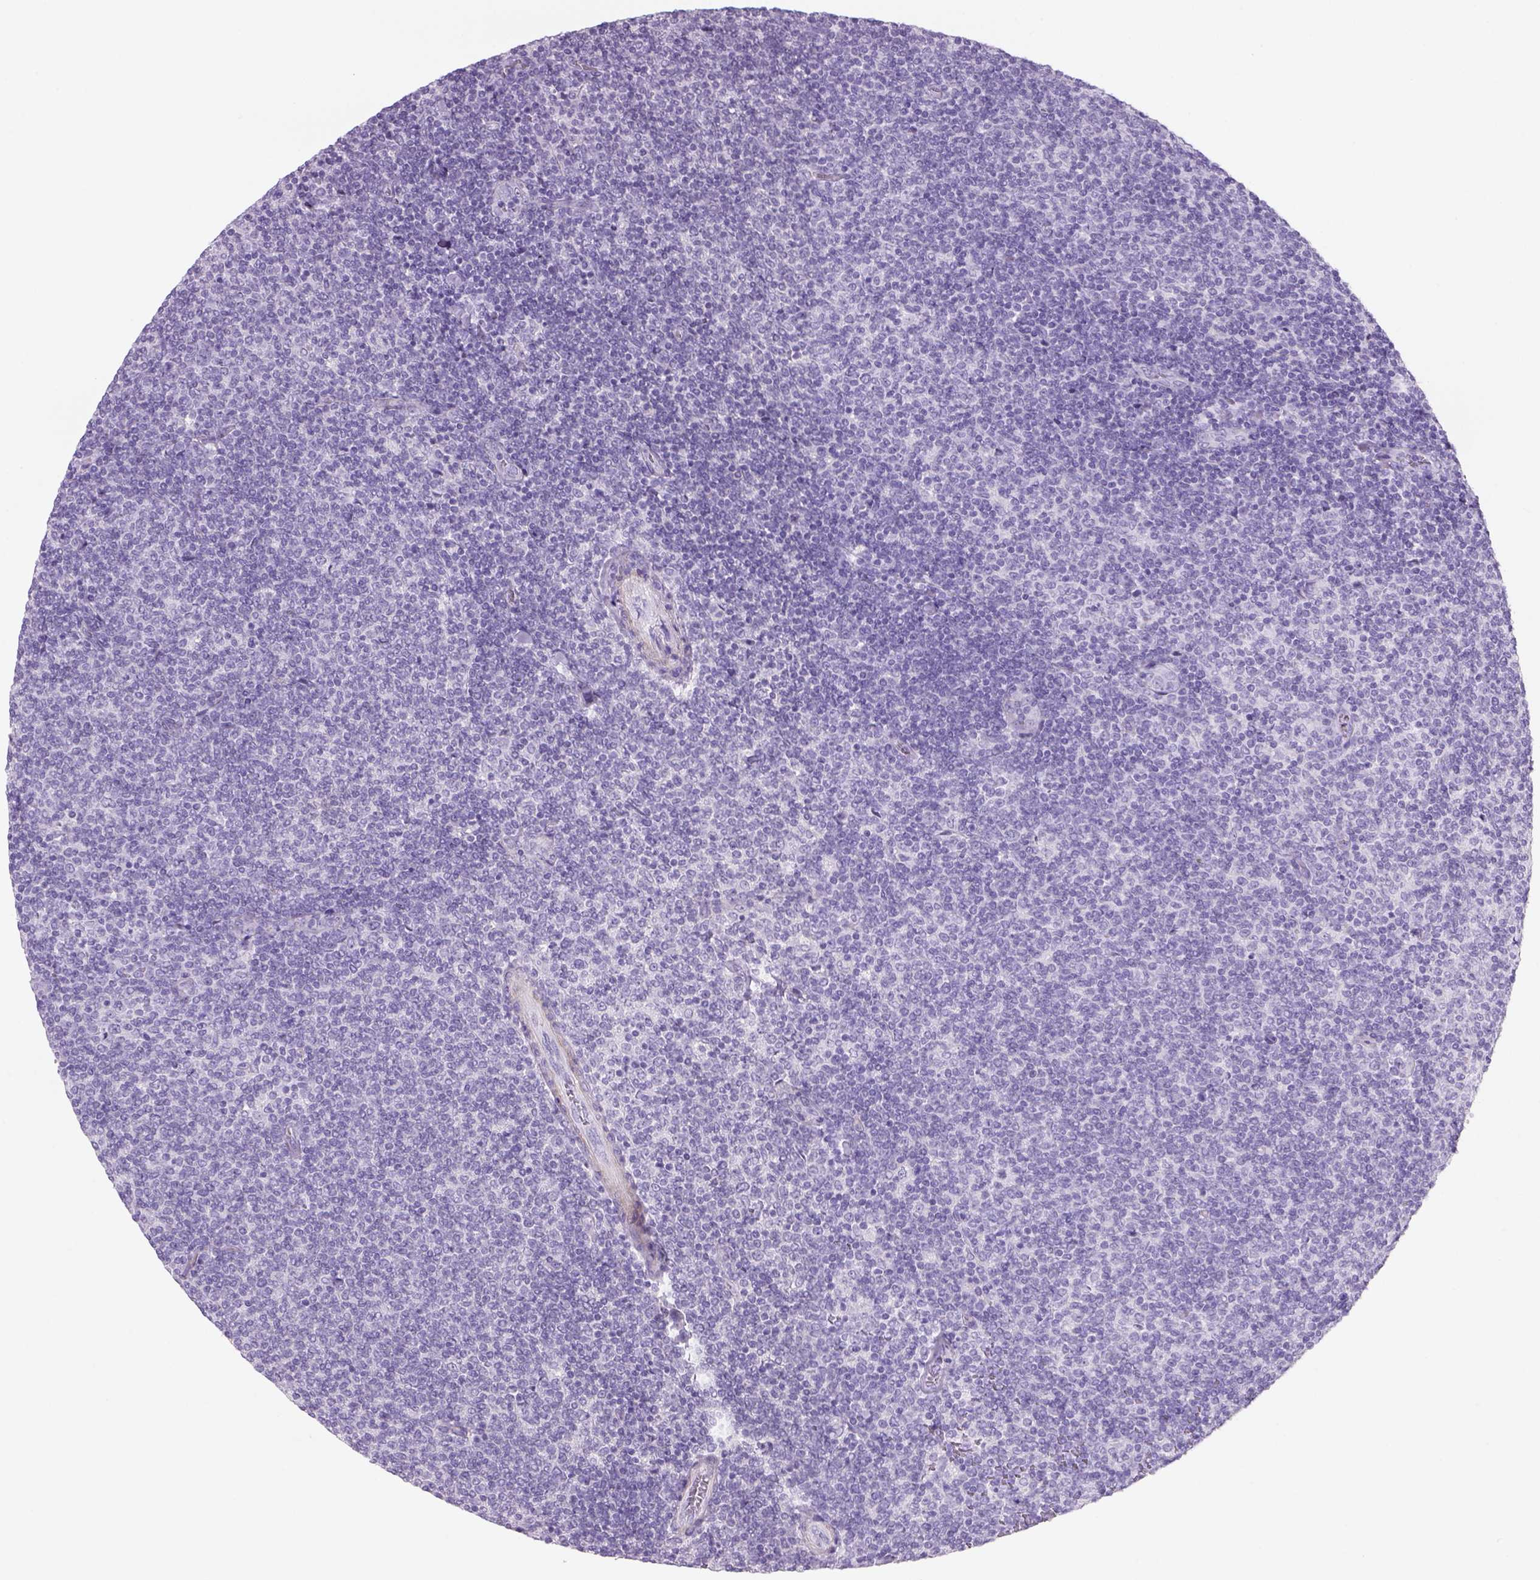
{"staining": {"intensity": "negative", "quantity": "none", "location": "none"}, "tissue": "lymphoma", "cell_type": "Tumor cells", "image_type": "cancer", "snomed": [{"axis": "morphology", "description": "Malignant lymphoma, non-Hodgkin's type, Low grade"}, {"axis": "topography", "description": "Lymph node"}], "caption": "Malignant lymphoma, non-Hodgkin's type (low-grade) stained for a protein using IHC reveals no expression tumor cells.", "gene": "TENM4", "patient": {"sex": "male", "age": 52}}